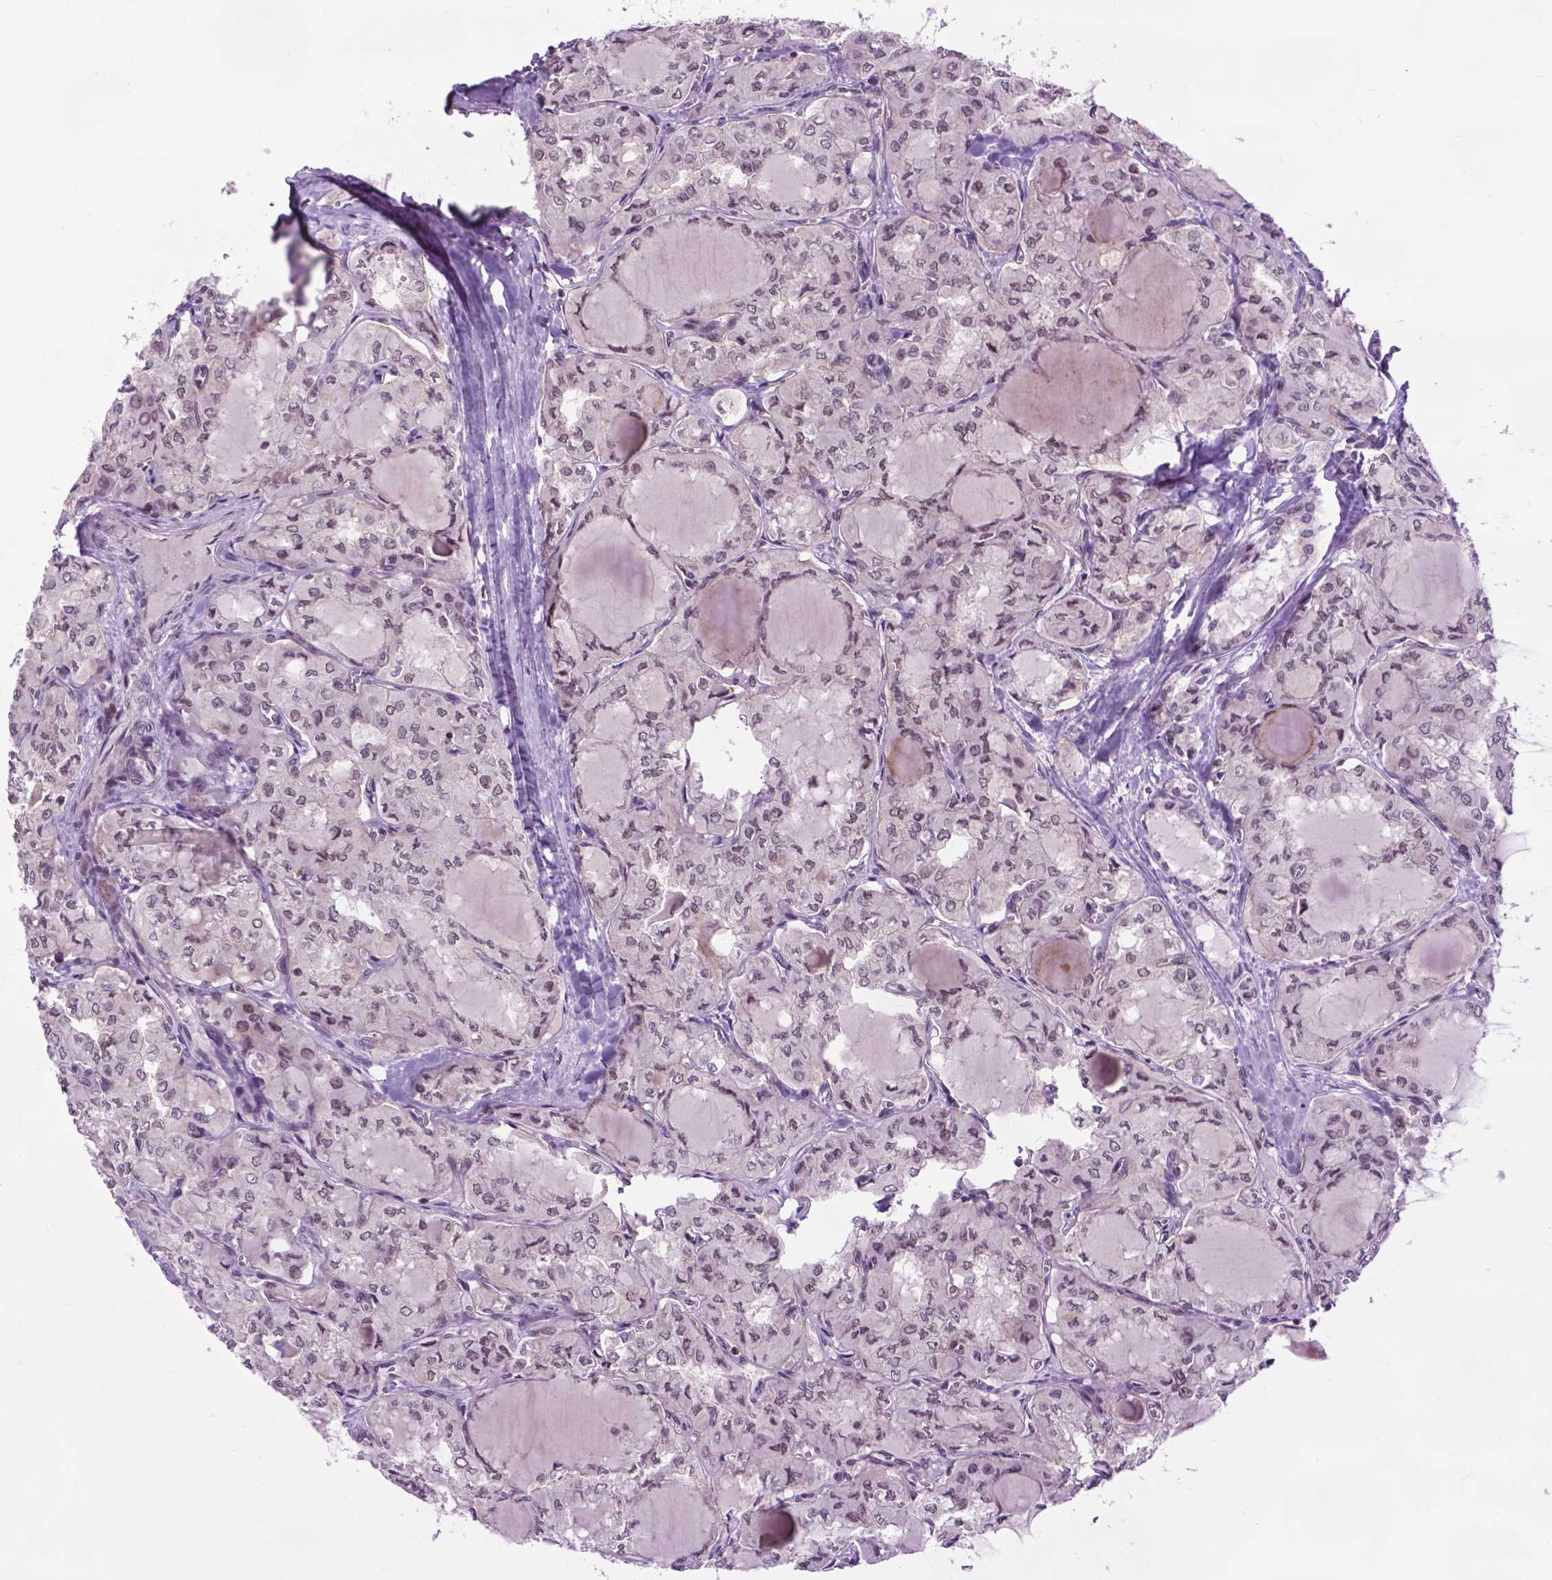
{"staining": {"intensity": "weak", "quantity": "25%-75%", "location": "nuclear"}, "tissue": "thyroid cancer", "cell_type": "Tumor cells", "image_type": "cancer", "snomed": [{"axis": "morphology", "description": "Papillary adenocarcinoma, NOS"}, {"axis": "topography", "description": "Thyroid gland"}], "caption": "Protein staining of thyroid cancer (papillary adenocarcinoma) tissue exhibits weak nuclear positivity in about 25%-75% of tumor cells.", "gene": "EAF1", "patient": {"sex": "male", "age": 20}}